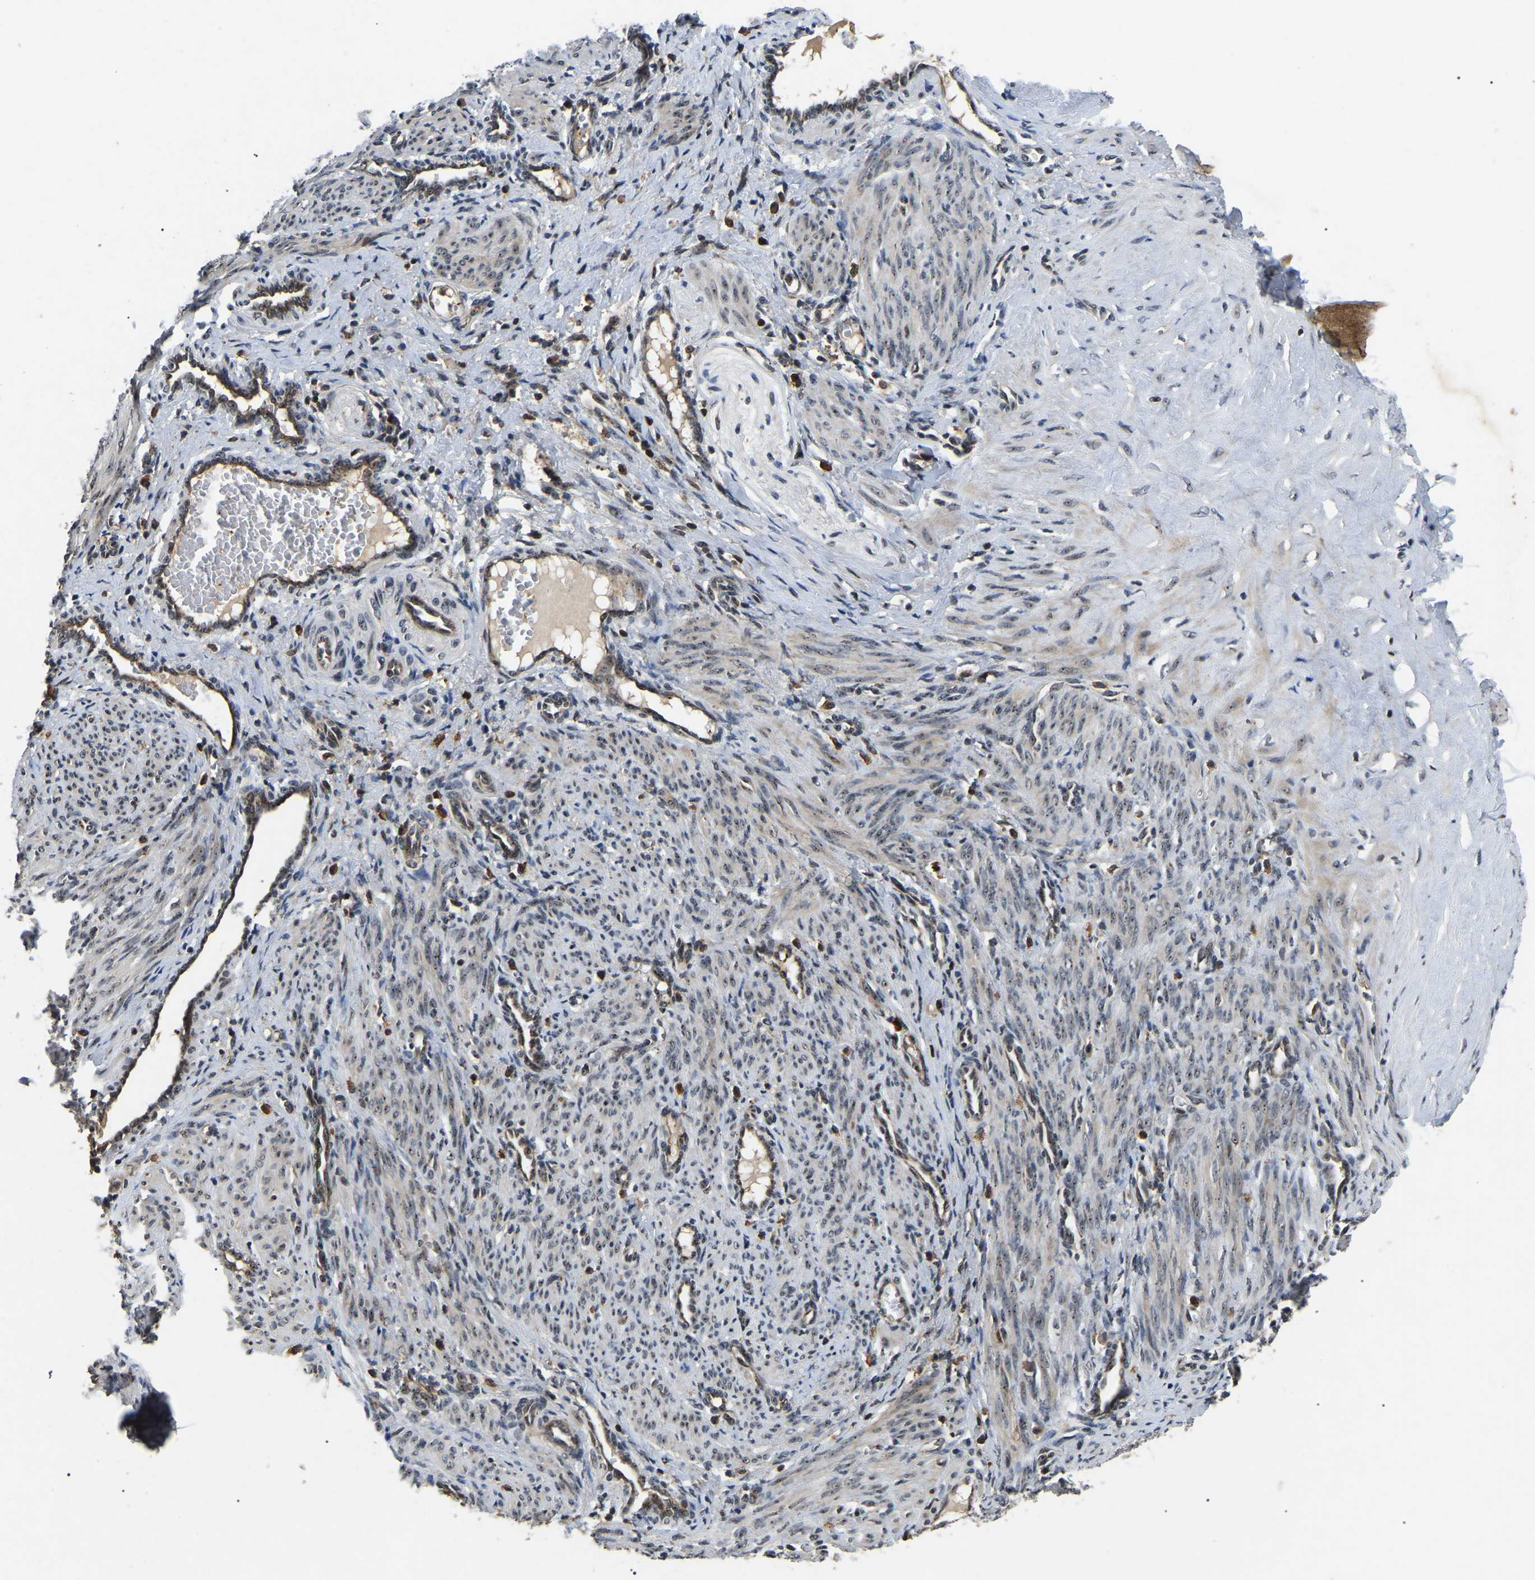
{"staining": {"intensity": "weak", "quantity": "25%-75%", "location": "nuclear"}, "tissue": "smooth muscle", "cell_type": "Smooth muscle cells", "image_type": "normal", "snomed": [{"axis": "morphology", "description": "Normal tissue, NOS"}, {"axis": "topography", "description": "Endometrium"}], "caption": "This photomicrograph exhibits IHC staining of unremarkable human smooth muscle, with low weak nuclear positivity in about 25%-75% of smooth muscle cells.", "gene": "RBM28", "patient": {"sex": "female", "age": 33}}